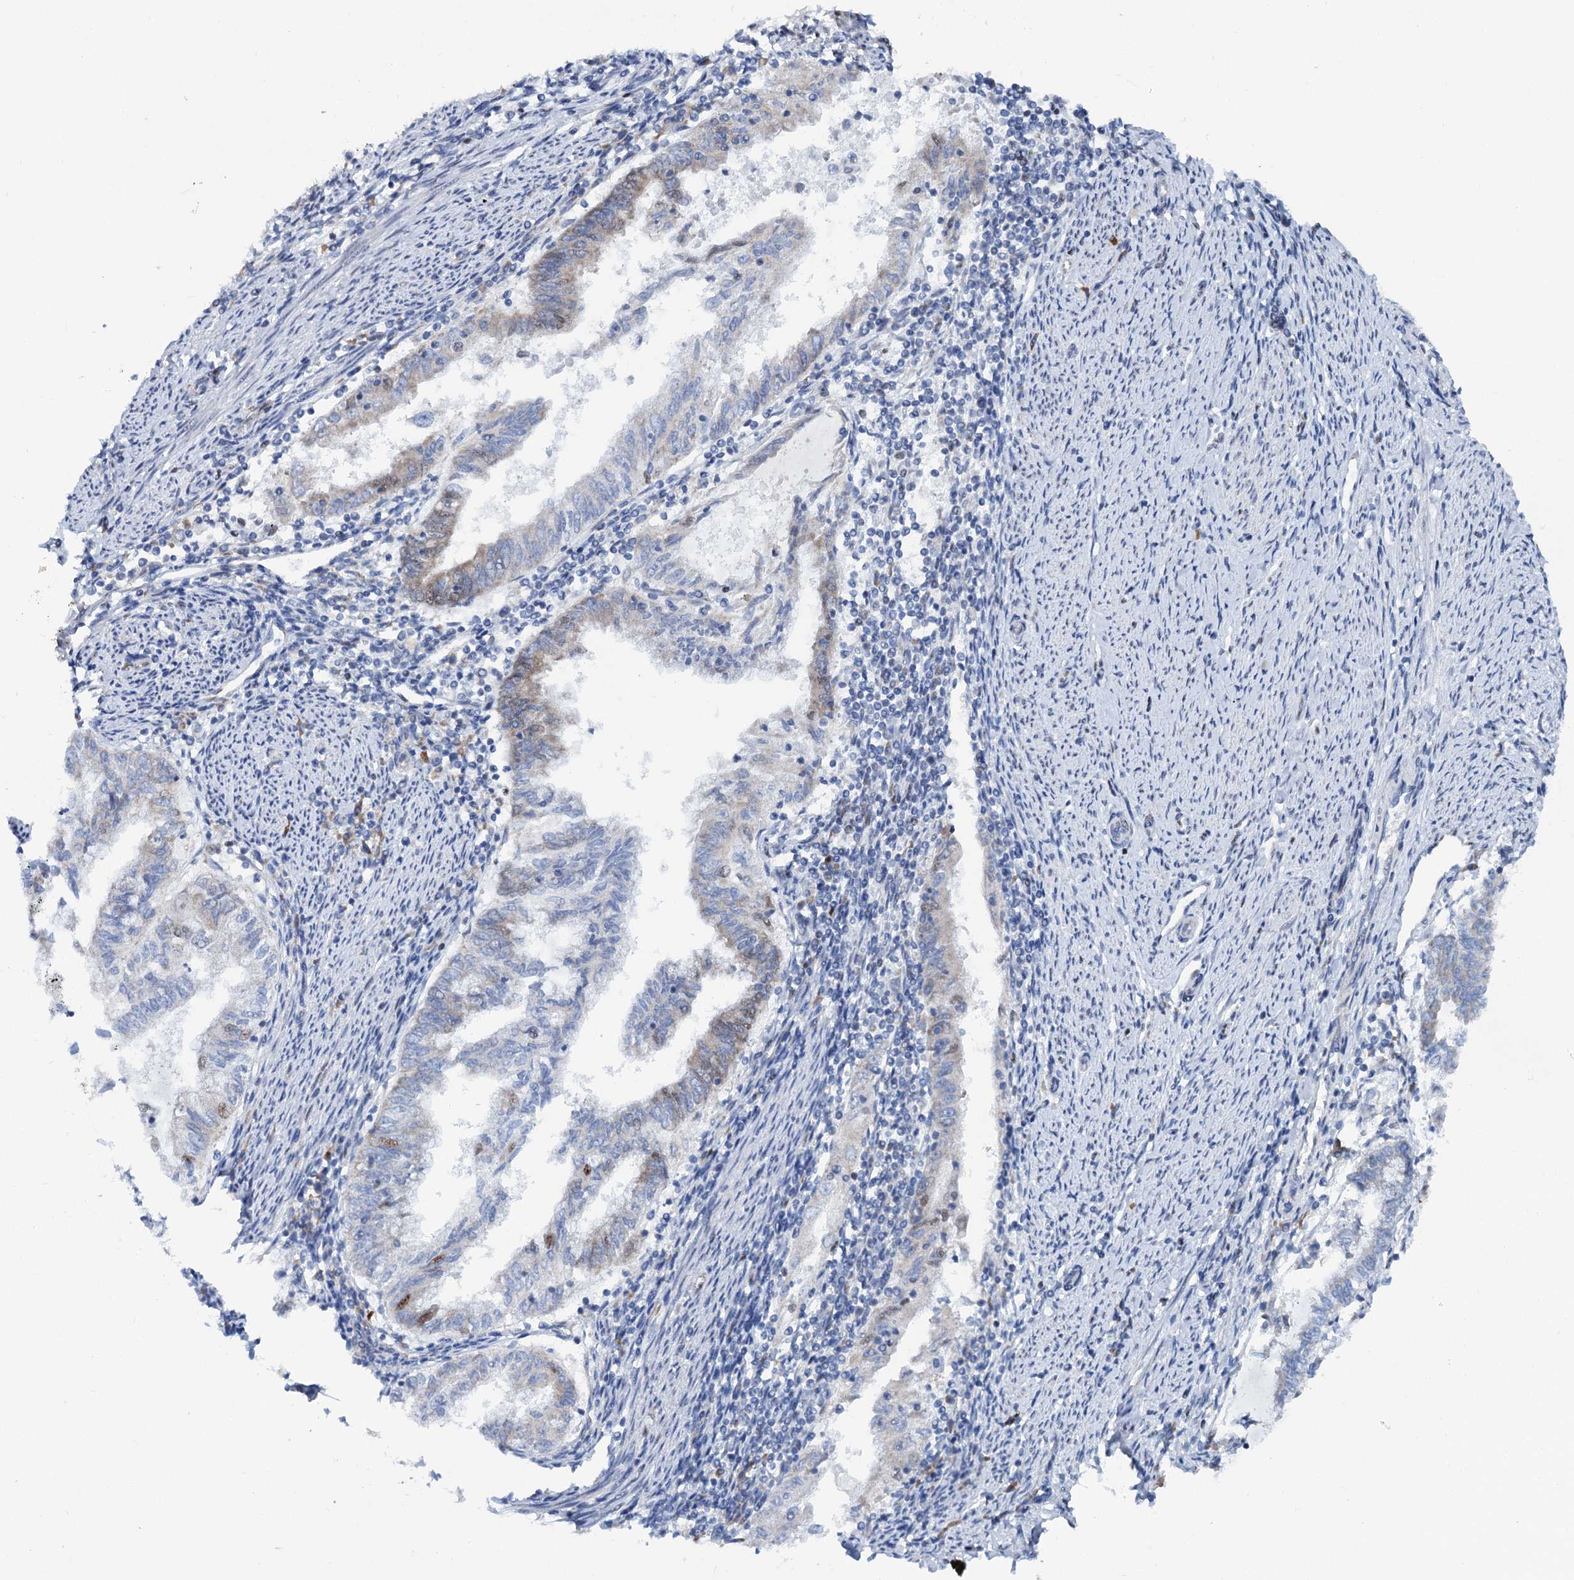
{"staining": {"intensity": "weak", "quantity": "<25%", "location": "cytoplasmic/membranous,nuclear"}, "tissue": "endometrial cancer", "cell_type": "Tumor cells", "image_type": "cancer", "snomed": [{"axis": "morphology", "description": "Adenocarcinoma, NOS"}, {"axis": "topography", "description": "Endometrium"}], "caption": "IHC micrograph of adenocarcinoma (endometrial) stained for a protein (brown), which shows no positivity in tumor cells.", "gene": "SREK1", "patient": {"sex": "female", "age": 79}}